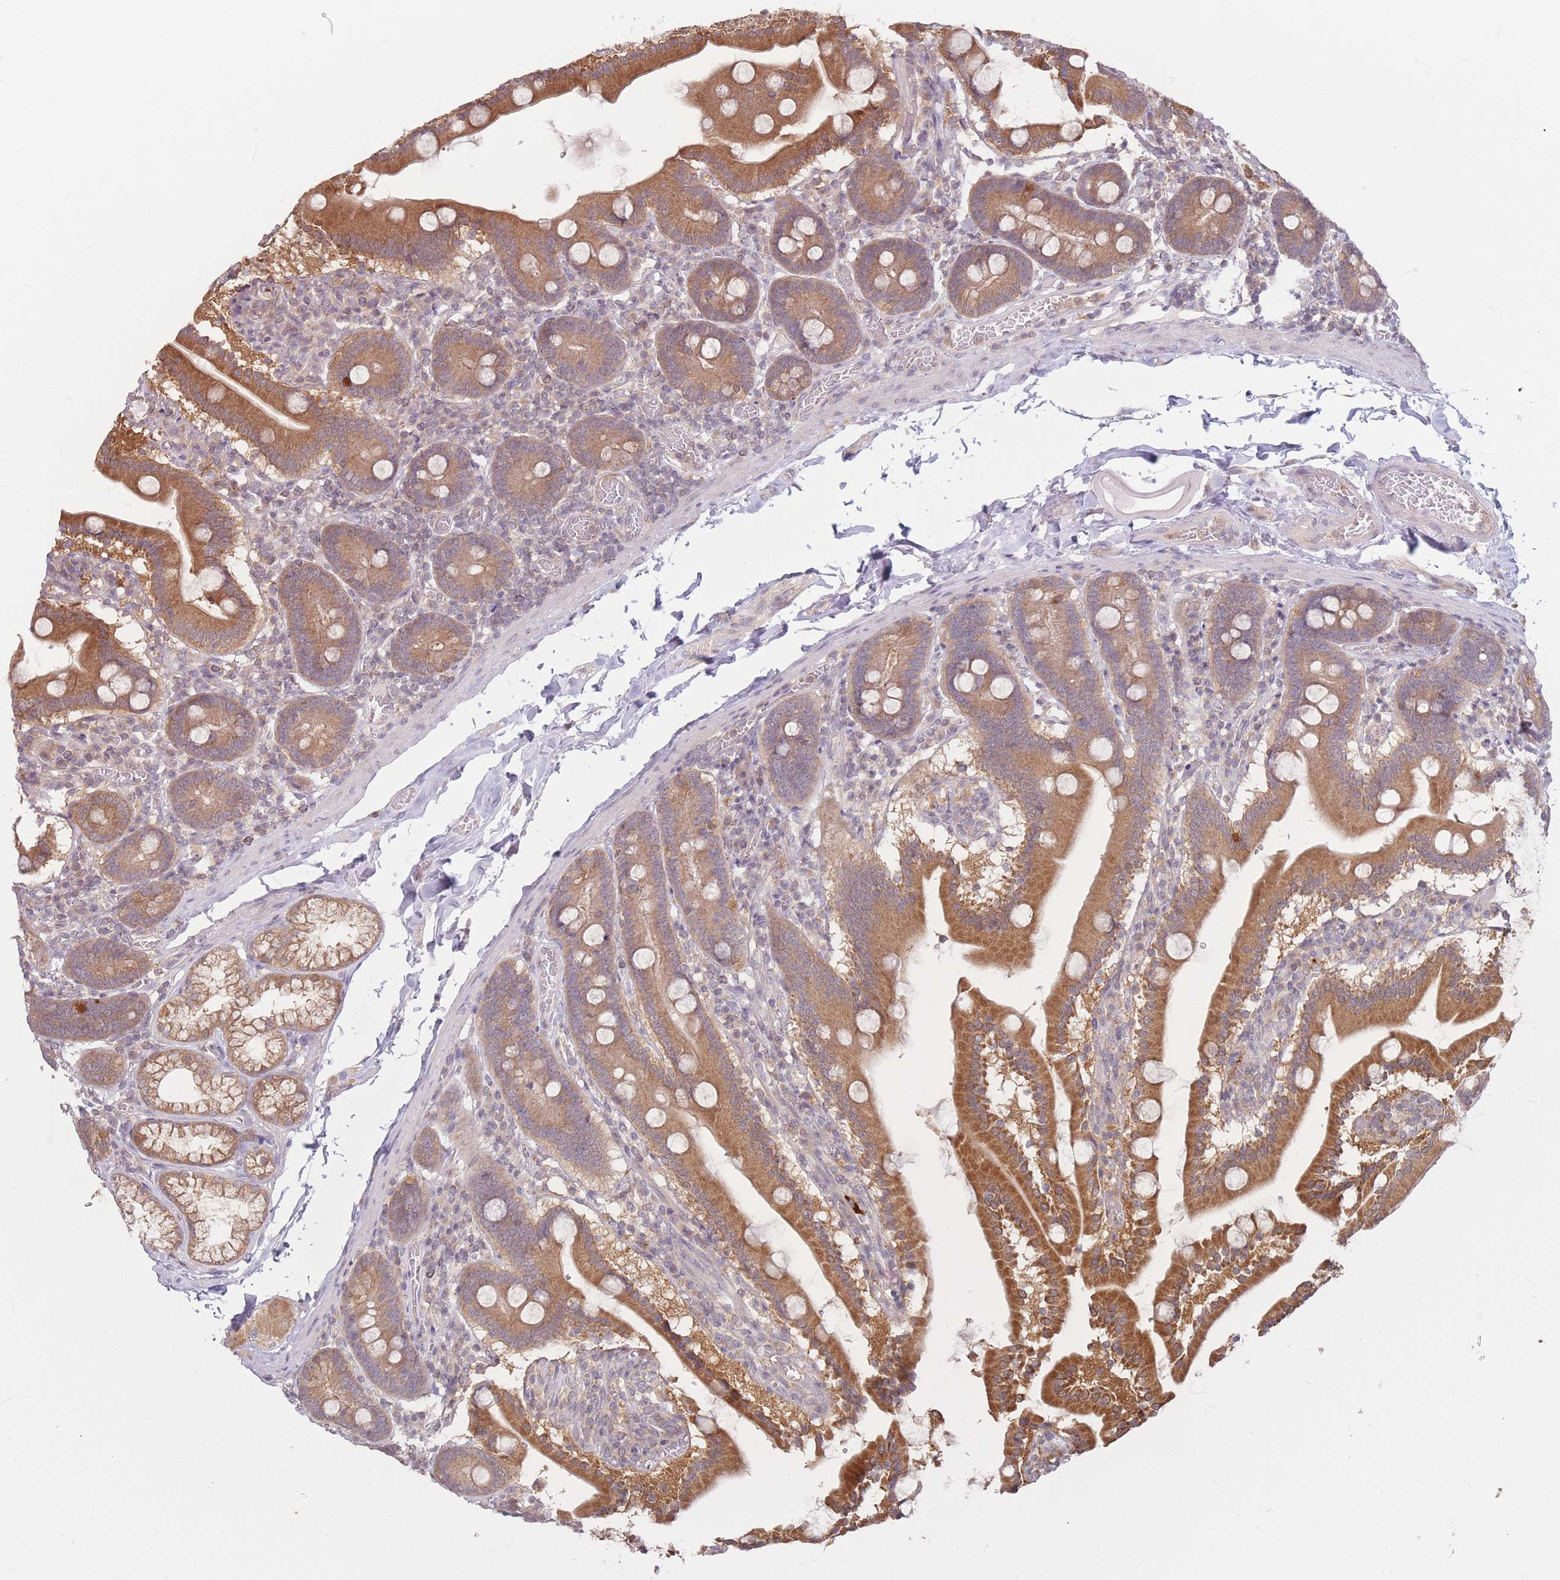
{"staining": {"intensity": "strong", "quantity": "25%-75%", "location": "cytoplasmic/membranous"}, "tissue": "duodenum", "cell_type": "Glandular cells", "image_type": "normal", "snomed": [{"axis": "morphology", "description": "Normal tissue, NOS"}, {"axis": "topography", "description": "Duodenum"}], "caption": "Protein expression analysis of normal duodenum exhibits strong cytoplasmic/membranous staining in approximately 25%-75% of glandular cells. Nuclei are stained in blue.", "gene": "PPM1A", "patient": {"sex": "male", "age": 55}}